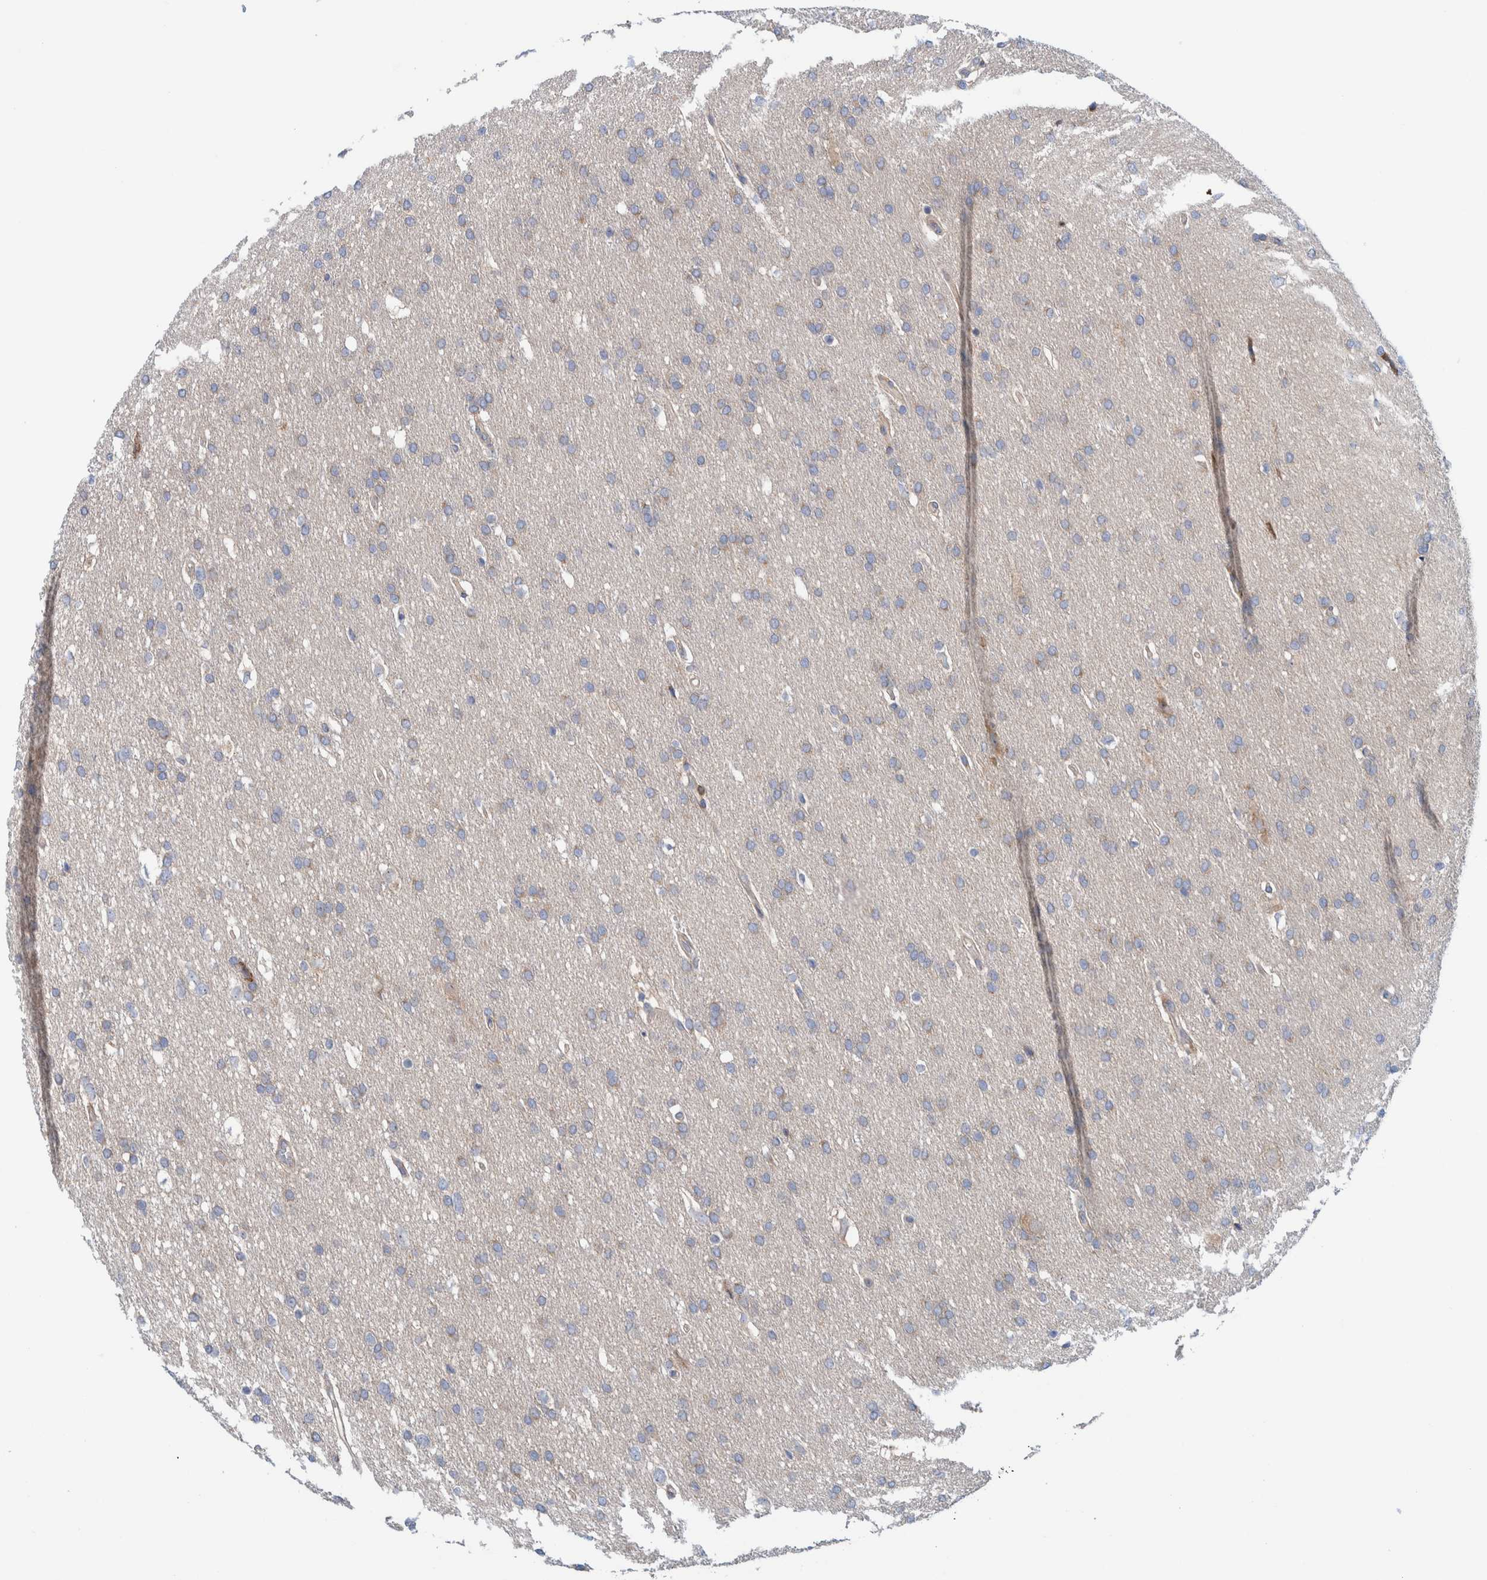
{"staining": {"intensity": "weak", "quantity": "<25%", "location": "cytoplasmic/membranous"}, "tissue": "glioma", "cell_type": "Tumor cells", "image_type": "cancer", "snomed": [{"axis": "morphology", "description": "Glioma, malignant, Low grade"}, {"axis": "topography", "description": "Brain"}], "caption": "Tumor cells are negative for brown protein staining in malignant low-grade glioma.", "gene": "CCM2", "patient": {"sex": "female", "age": 37}}